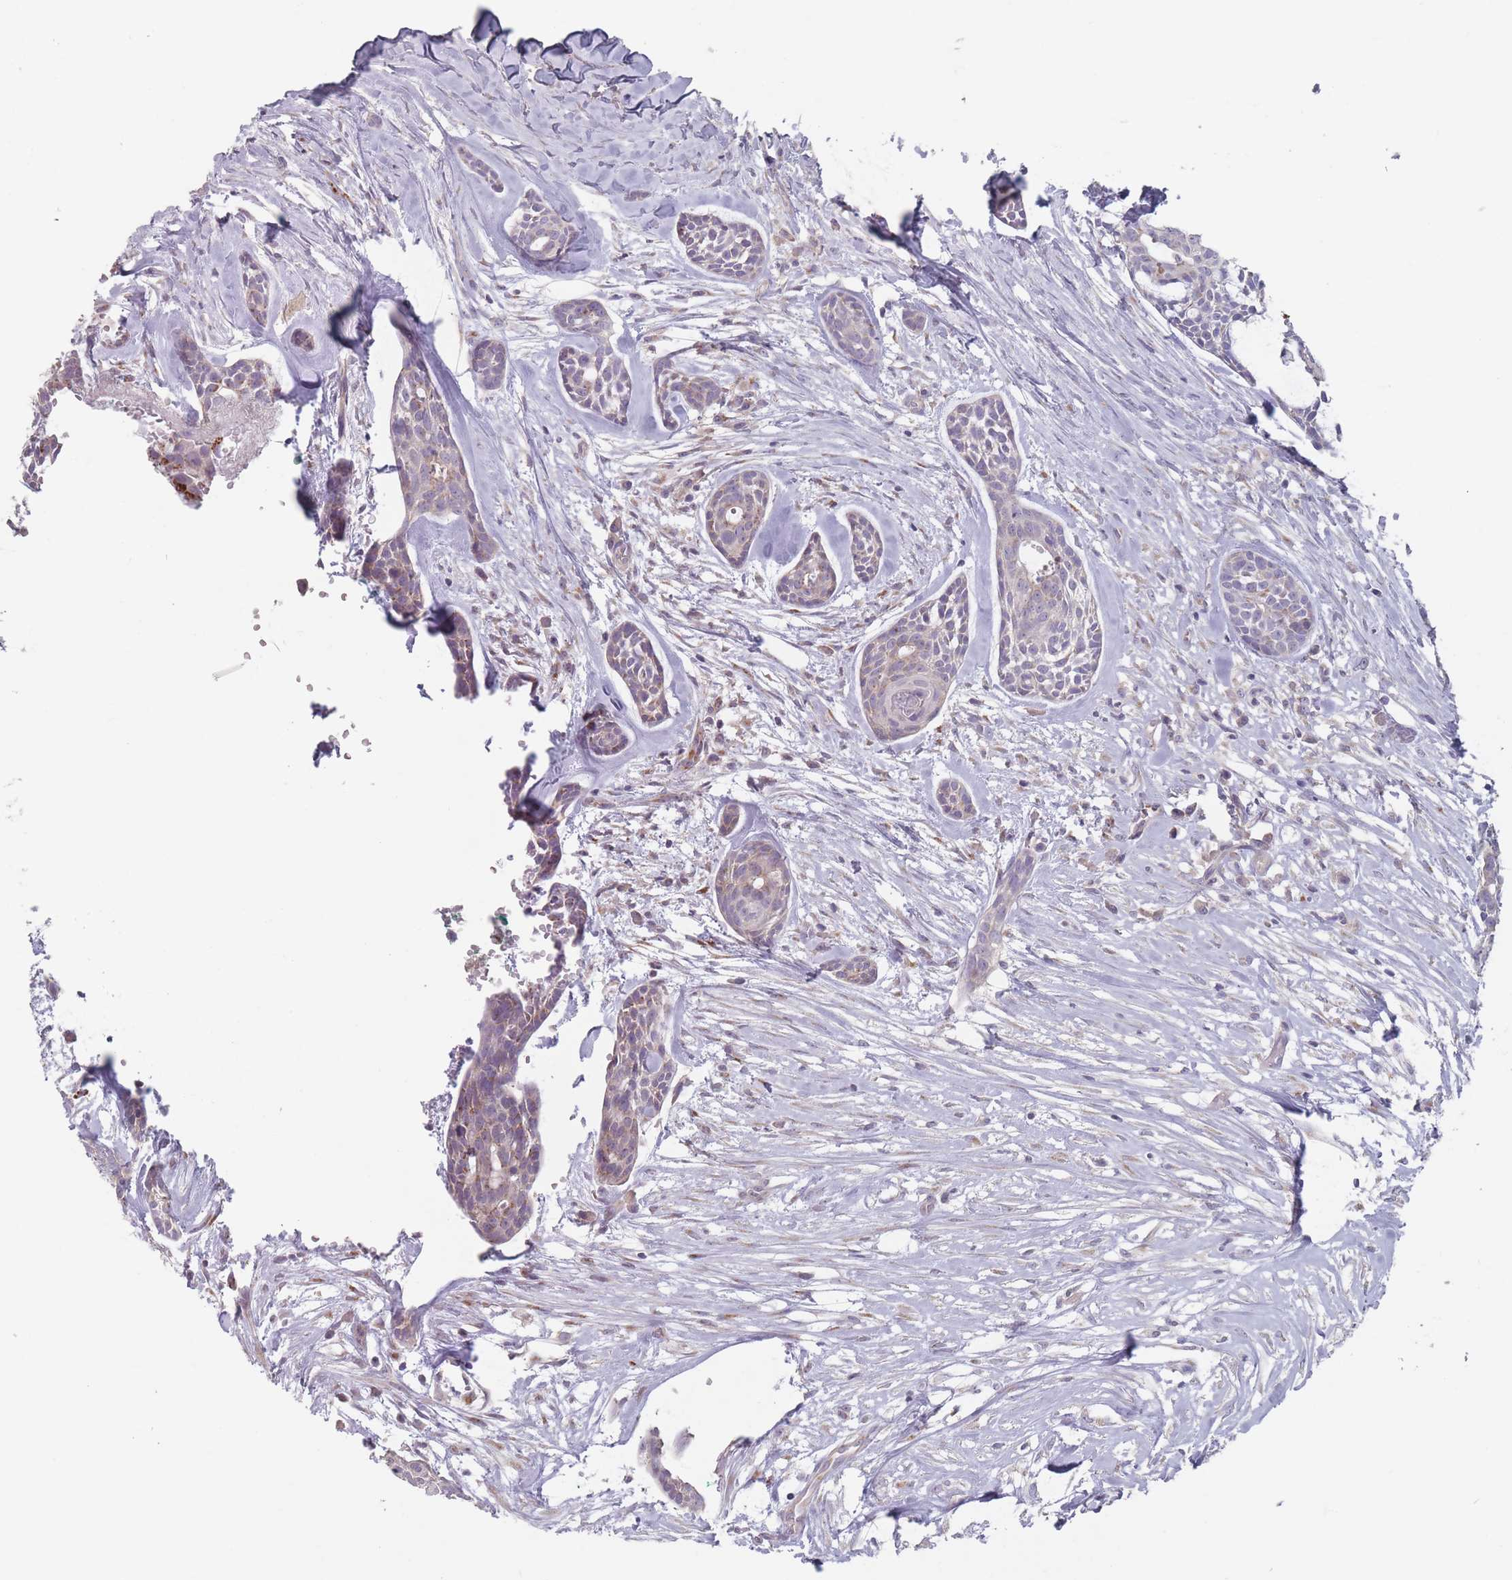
{"staining": {"intensity": "weak", "quantity": "<25%", "location": "cytoplasmic/membranous"}, "tissue": "head and neck cancer", "cell_type": "Tumor cells", "image_type": "cancer", "snomed": [{"axis": "morphology", "description": "Adenocarcinoma, NOS"}, {"axis": "topography", "description": "Subcutis"}, {"axis": "topography", "description": "Head-Neck"}], "caption": "Tumor cells are negative for brown protein staining in head and neck adenocarcinoma.", "gene": "AKAIN1", "patient": {"sex": "female", "age": 73}}